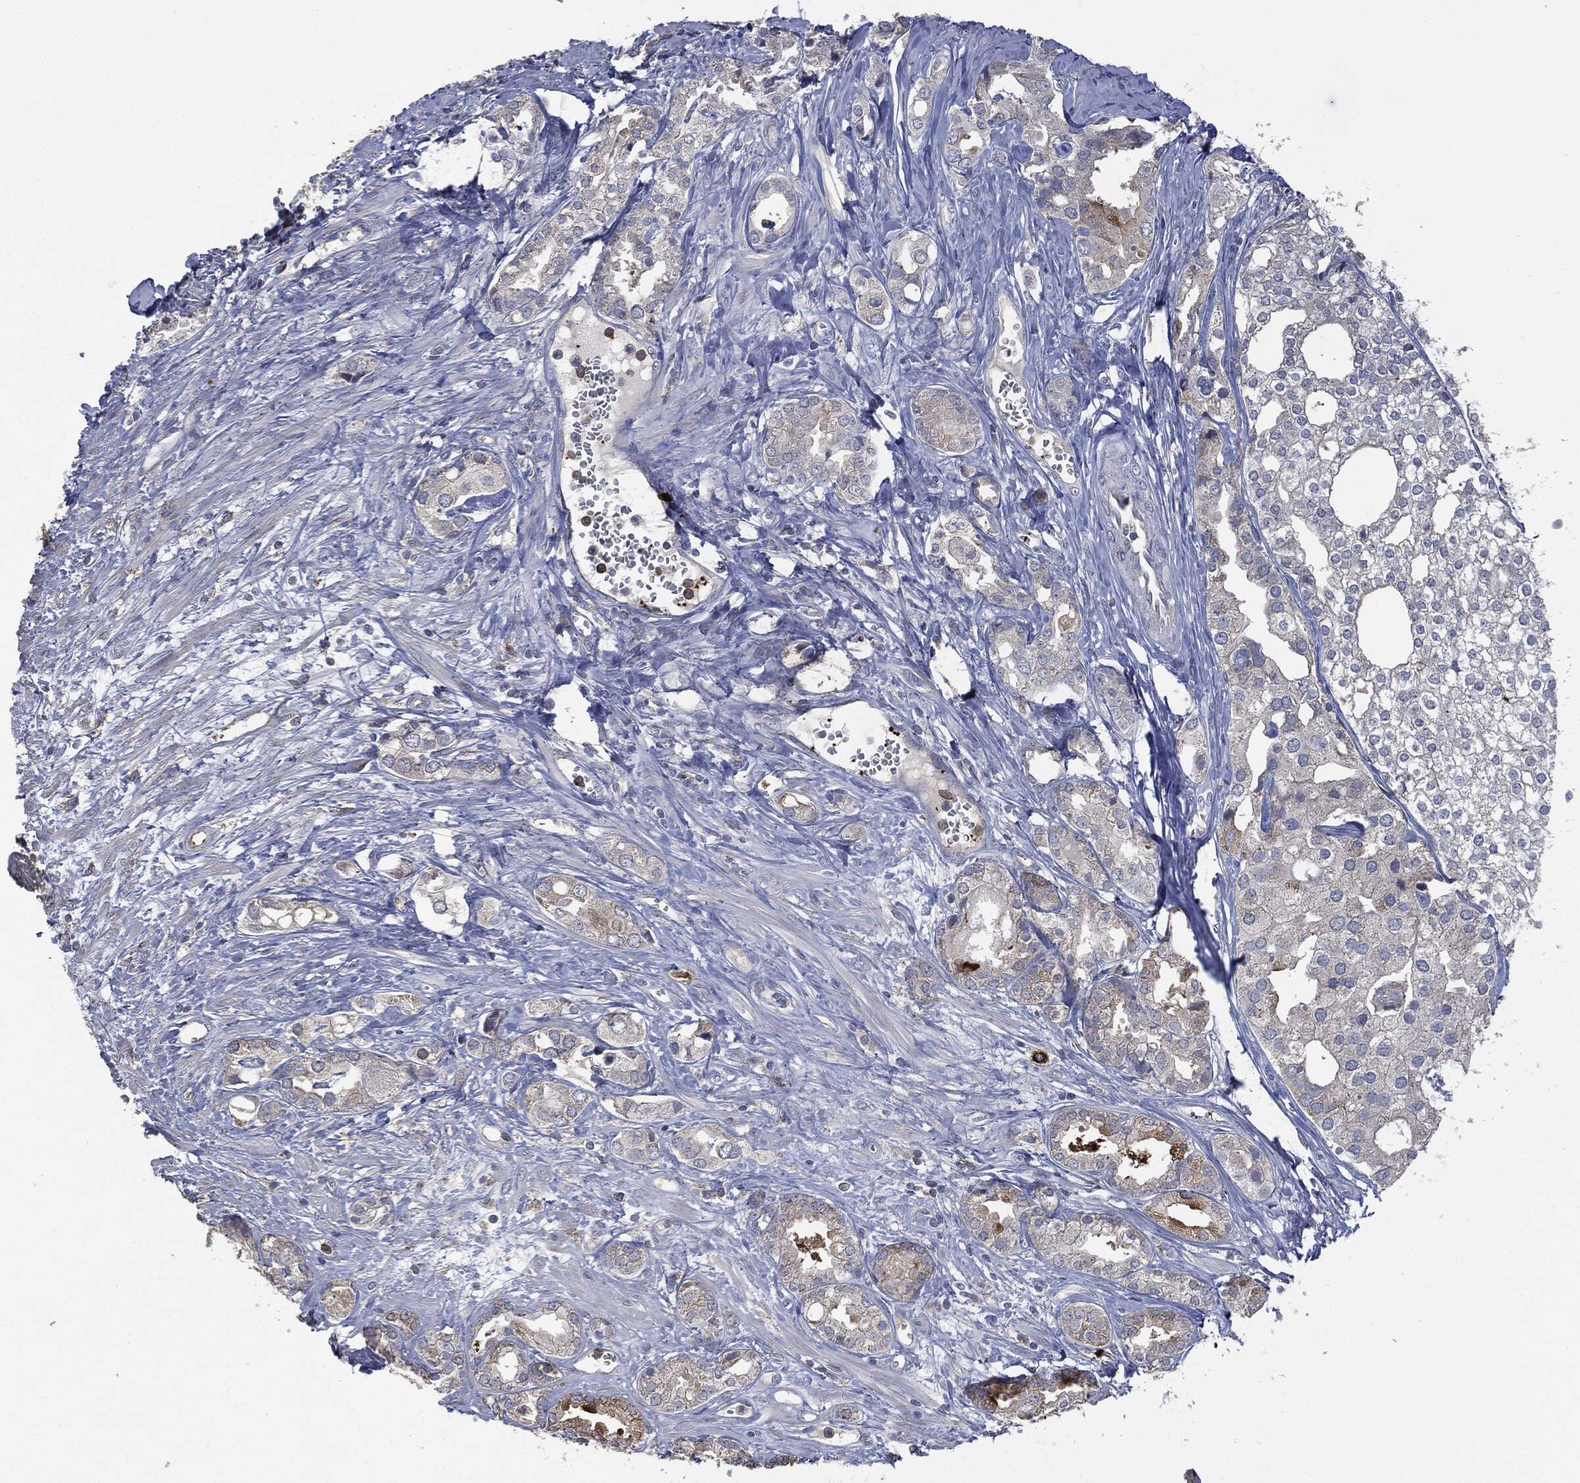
{"staining": {"intensity": "moderate", "quantity": "<25%", "location": "cytoplasmic/membranous"}, "tissue": "prostate cancer", "cell_type": "Tumor cells", "image_type": "cancer", "snomed": [{"axis": "morphology", "description": "Adenocarcinoma, NOS"}, {"axis": "topography", "description": "Prostate and seminal vesicle, NOS"}, {"axis": "topography", "description": "Prostate"}], "caption": "IHC photomicrograph of human prostate adenocarcinoma stained for a protein (brown), which exhibits low levels of moderate cytoplasmic/membranous expression in approximately <25% of tumor cells.", "gene": "CD33", "patient": {"sex": "male", "age": 62}}